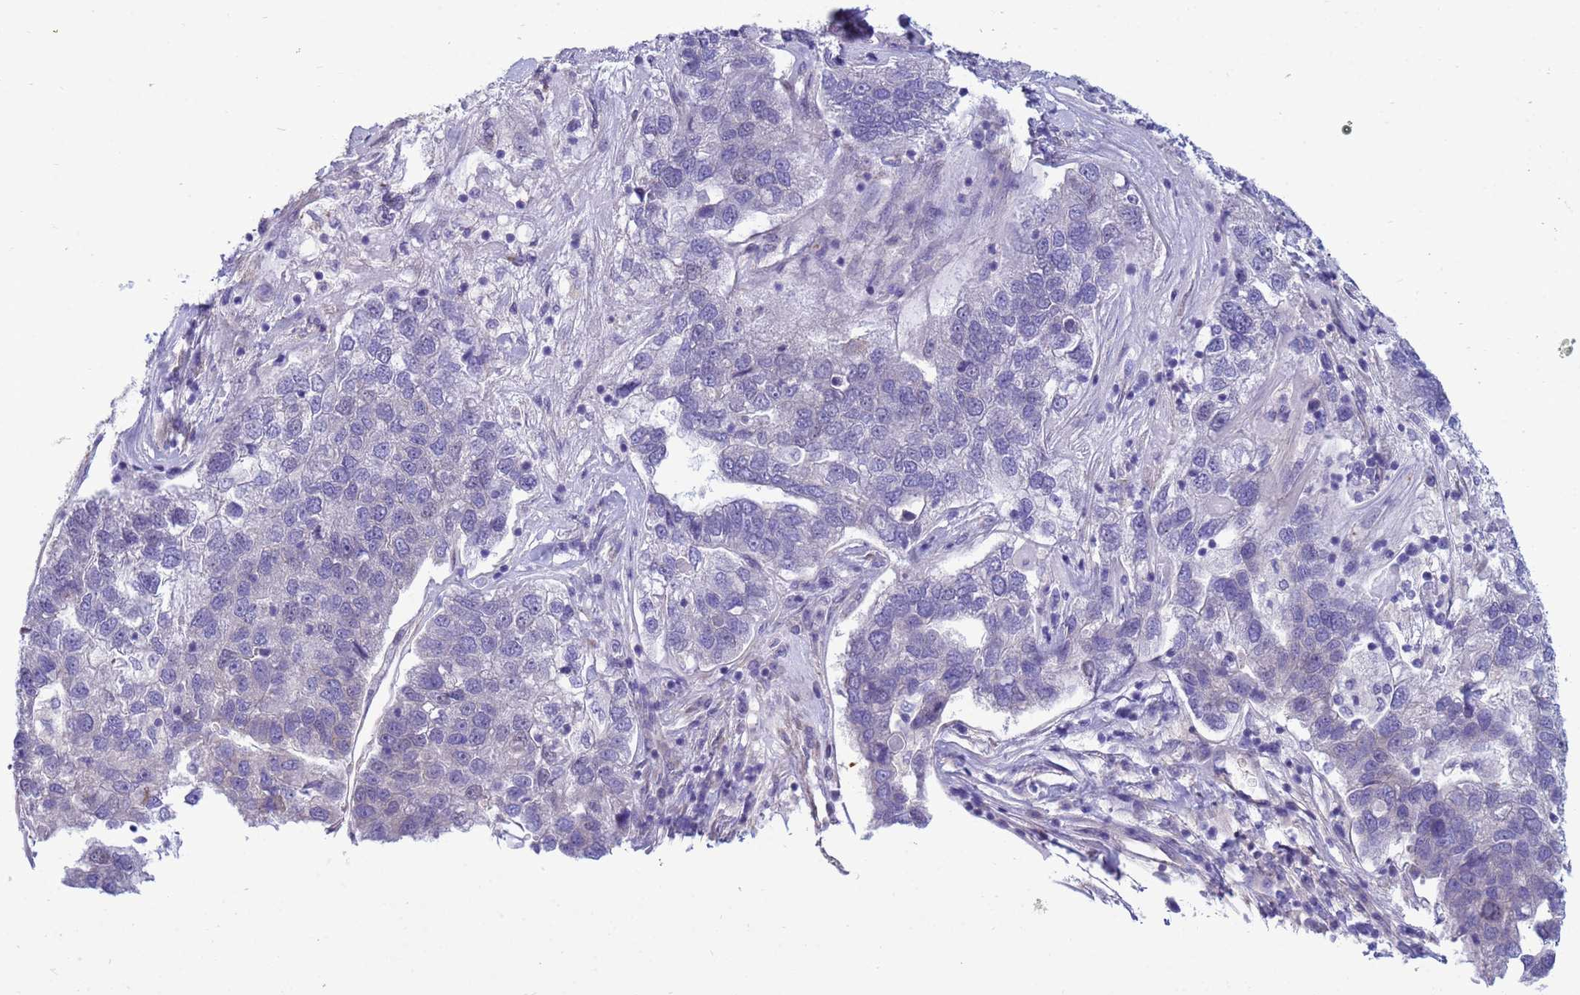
{"staining": {"intensity": "negative", "quantity": "none", "location": "none"}, "tissue": "pancreatic cancer", "cell_type": "Tumor cells", "image_type": "cancer", "snomed": [{"axis": "morphology", "description": "Adenocarcinoma, NOS"}, {"axis": "topography", "description": "Pancreas"}], "caption": "High power microscopy histopathology image of an immunohistochemistry (IHC) image of pancreatic cancer (adenocarcinoma), revealing no significant expression in tumor cells.", "gene": "TRPC6", "patient": {"sex": "female", "age": 61}}